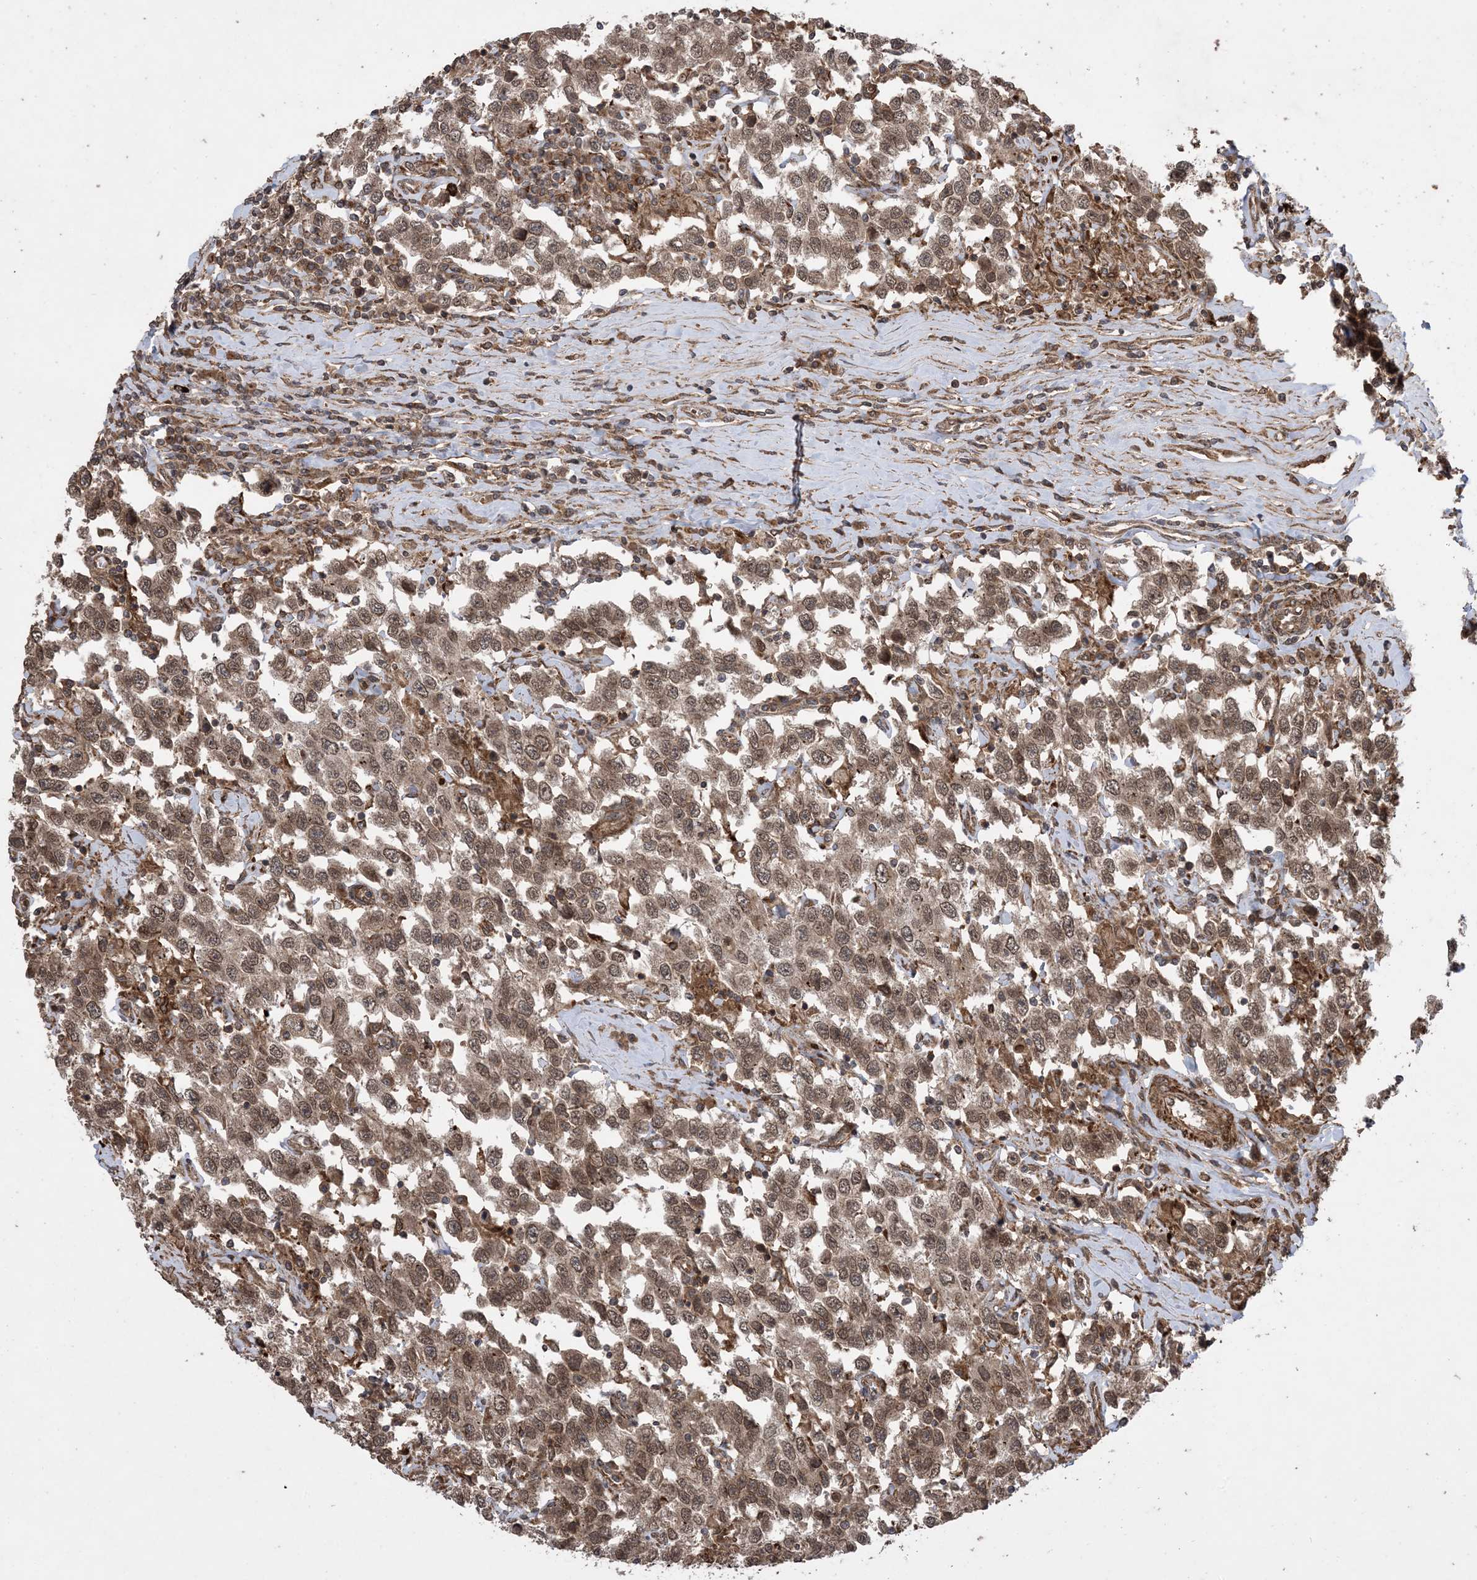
{"staining": {"intensity": "moderate", "quantity": ">75%", "location": "cytoplasmic/membranous,nuclear"}, "tissue": "testis cancer", "cell_type": "Tumor cells", "image_type": "cancer", "snomed": [{"axis": "morphology", "description": "Seminoma, NOS"}, {"axis": "topography", "description": "Testis"}], "caption": "Immunohistochemical staining of human testis cancer demonstrates medium levels of moderate cytoplasmic/membranous and nuclear protein positivity in about >75% of tumor cells.", "gene": "ZNF511", "patient": {"sex": "male", "age": 41}}